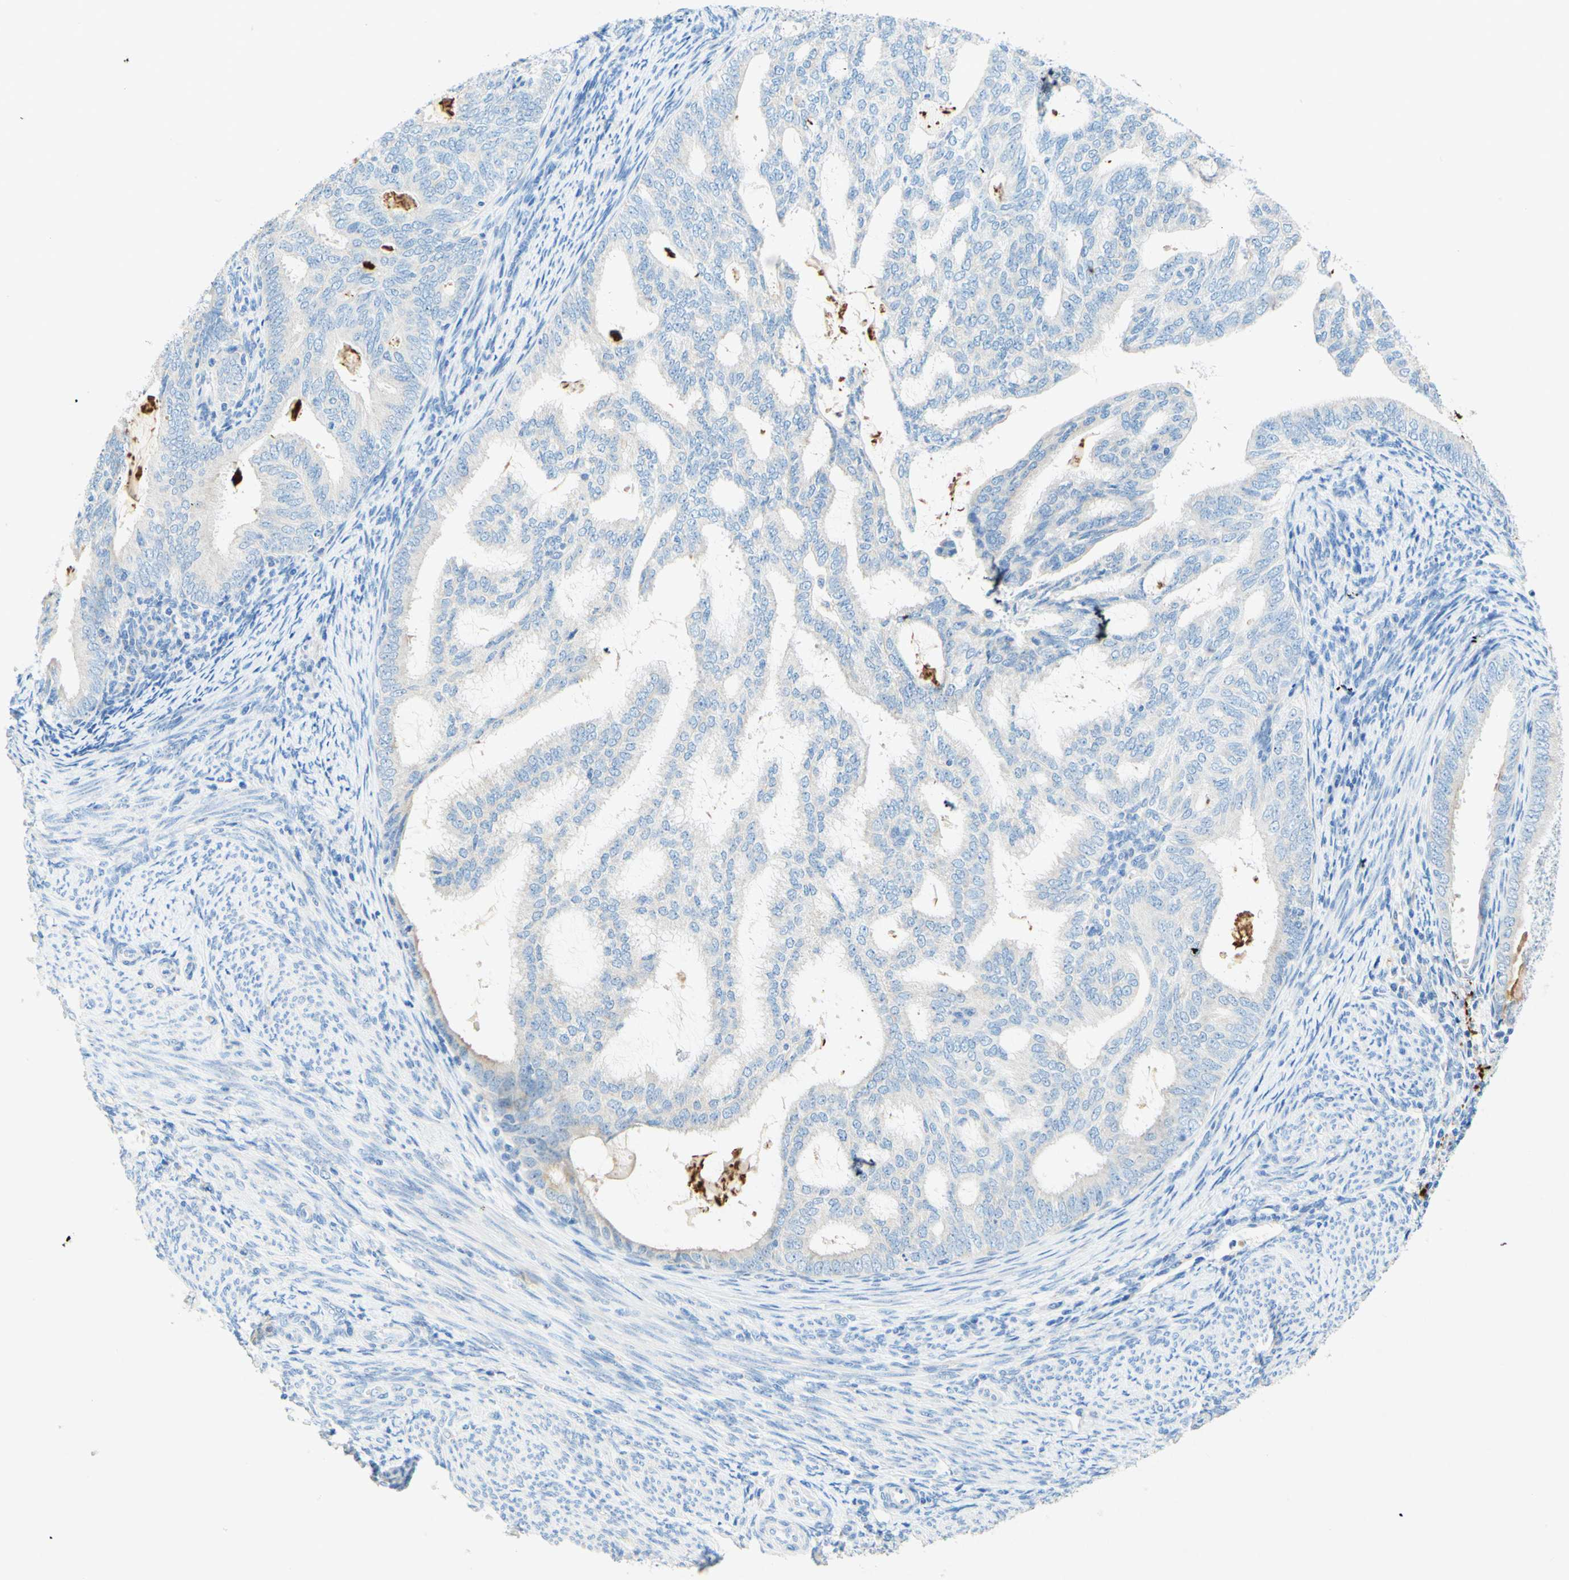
{"staining": {"intensity": "weak", "quantity": "<25%", "location": "cytoplasmic/membranous"}, "tissue": "endometrial cancer", "cell_type": "Tumor cells", "image_type": "cancer", "snomed": [{"axis": "morphology", "description": "Adenocarcinoma, NOS"}, {"axis": "topography", "description": "Endometrium"}], "caption": "Adenocarcinoma (endometrial) was stained to show a protein in brown. There is no significant positivity in tumor cells.", "gene": "SLC46A1", "patient": {"sex": "female", "age": 58}}